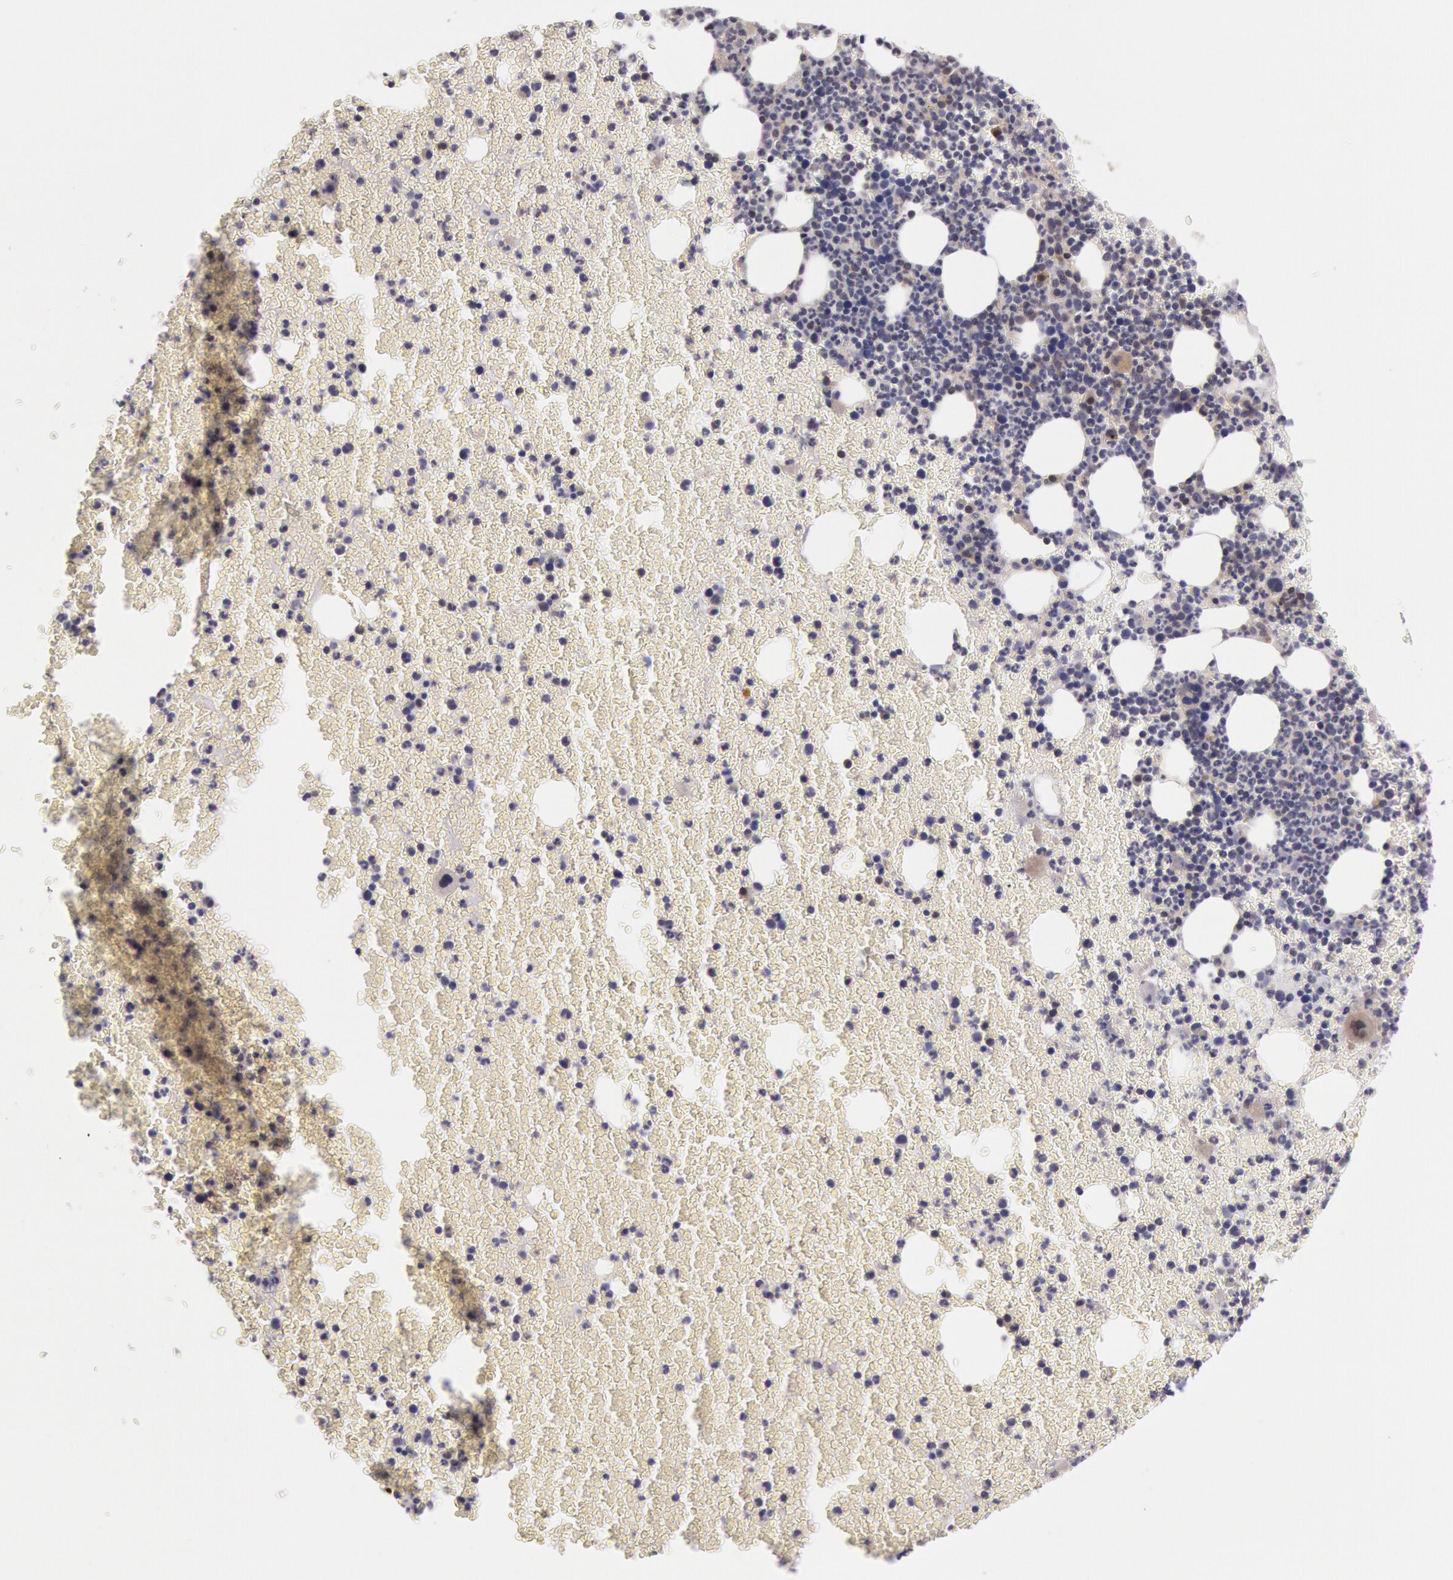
{"staining": {"intensity": "moderate", "quantity": "25%-75%", "location": "cytoplasmic/membranous"}, "tissue": "bone marrow", "cell_type": "Hematopoietic cells", "image_type": "normal", "snomed": [{"axis": "morphology", "description": "Normal tissue, NOS"}, {"axis": "topography", "description": "Bone marrow"}], "caption": "Hematopoietic cells demonstrate medium levels of moderate cytoplasmic/membranous positivity in approximately 25%-75% of cells in benign bone marrow.", "gene": "TRIB2", "patient": {"sex": "female", "age": 53}}